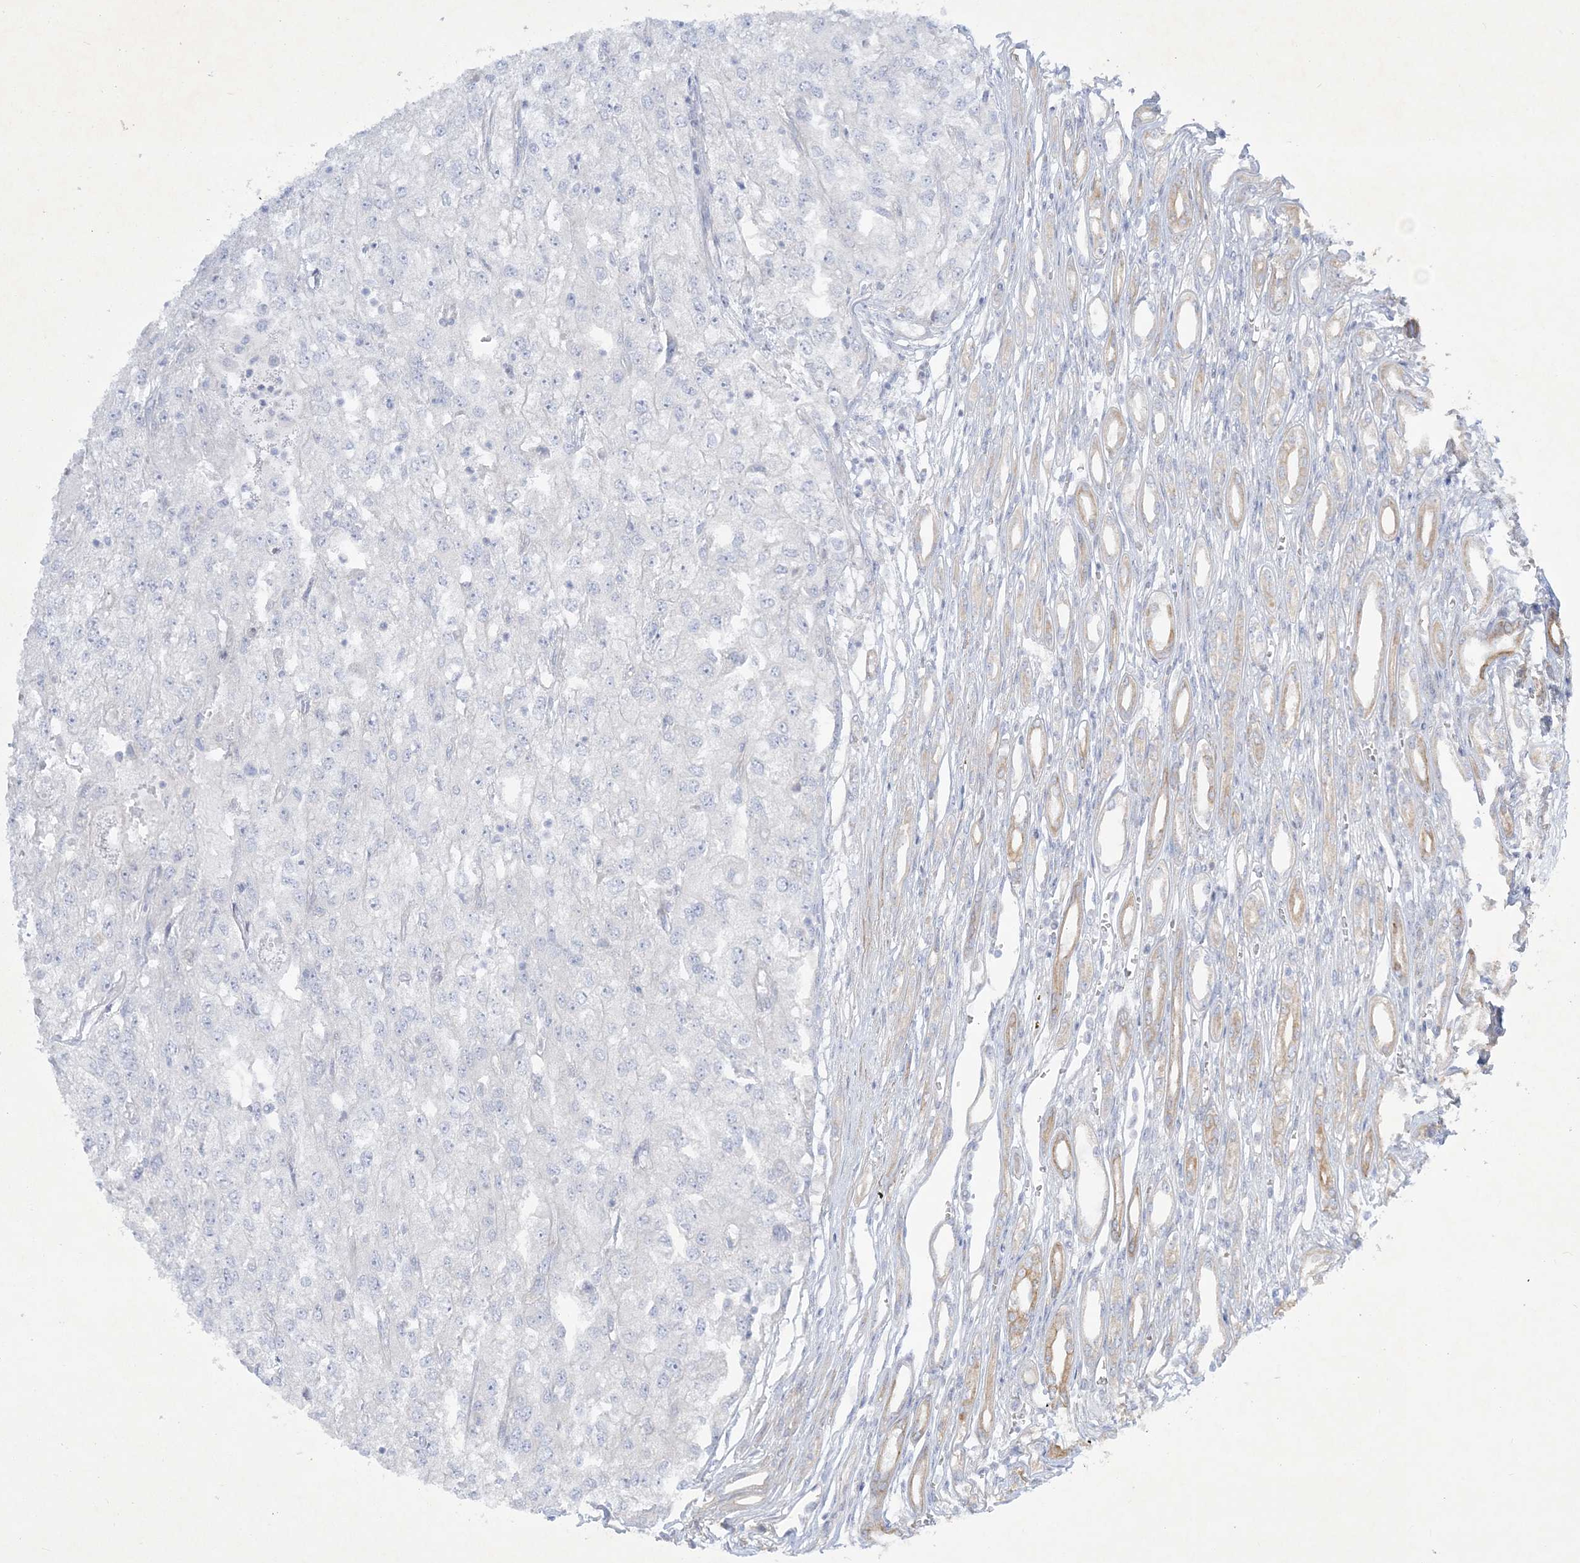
{"staining": {"intensity": "negative", "quantity": "none", "location": "none"}, "tissue": "renal cancer", "cell_type": "Tumor cells", "image_type": "cancer", "snomed": [{"axis": "morphology", "description": "Adenocarcinoma, NOS"}, {"axis": "topography", "description": "Kidney"}], "caption": "Photomicrograph shows no protein positivity in tumor cells of renal adenocarcinoma tissue. Brightfield microscopy of immunohistochemistry (IHC) stained with DAB (3,3'-diaminobenzidine) (brown) and hematoxylin (blue), captured at high magnification.", "gene": "FARSB", "patient": {"sex": "female", "age": 54}}